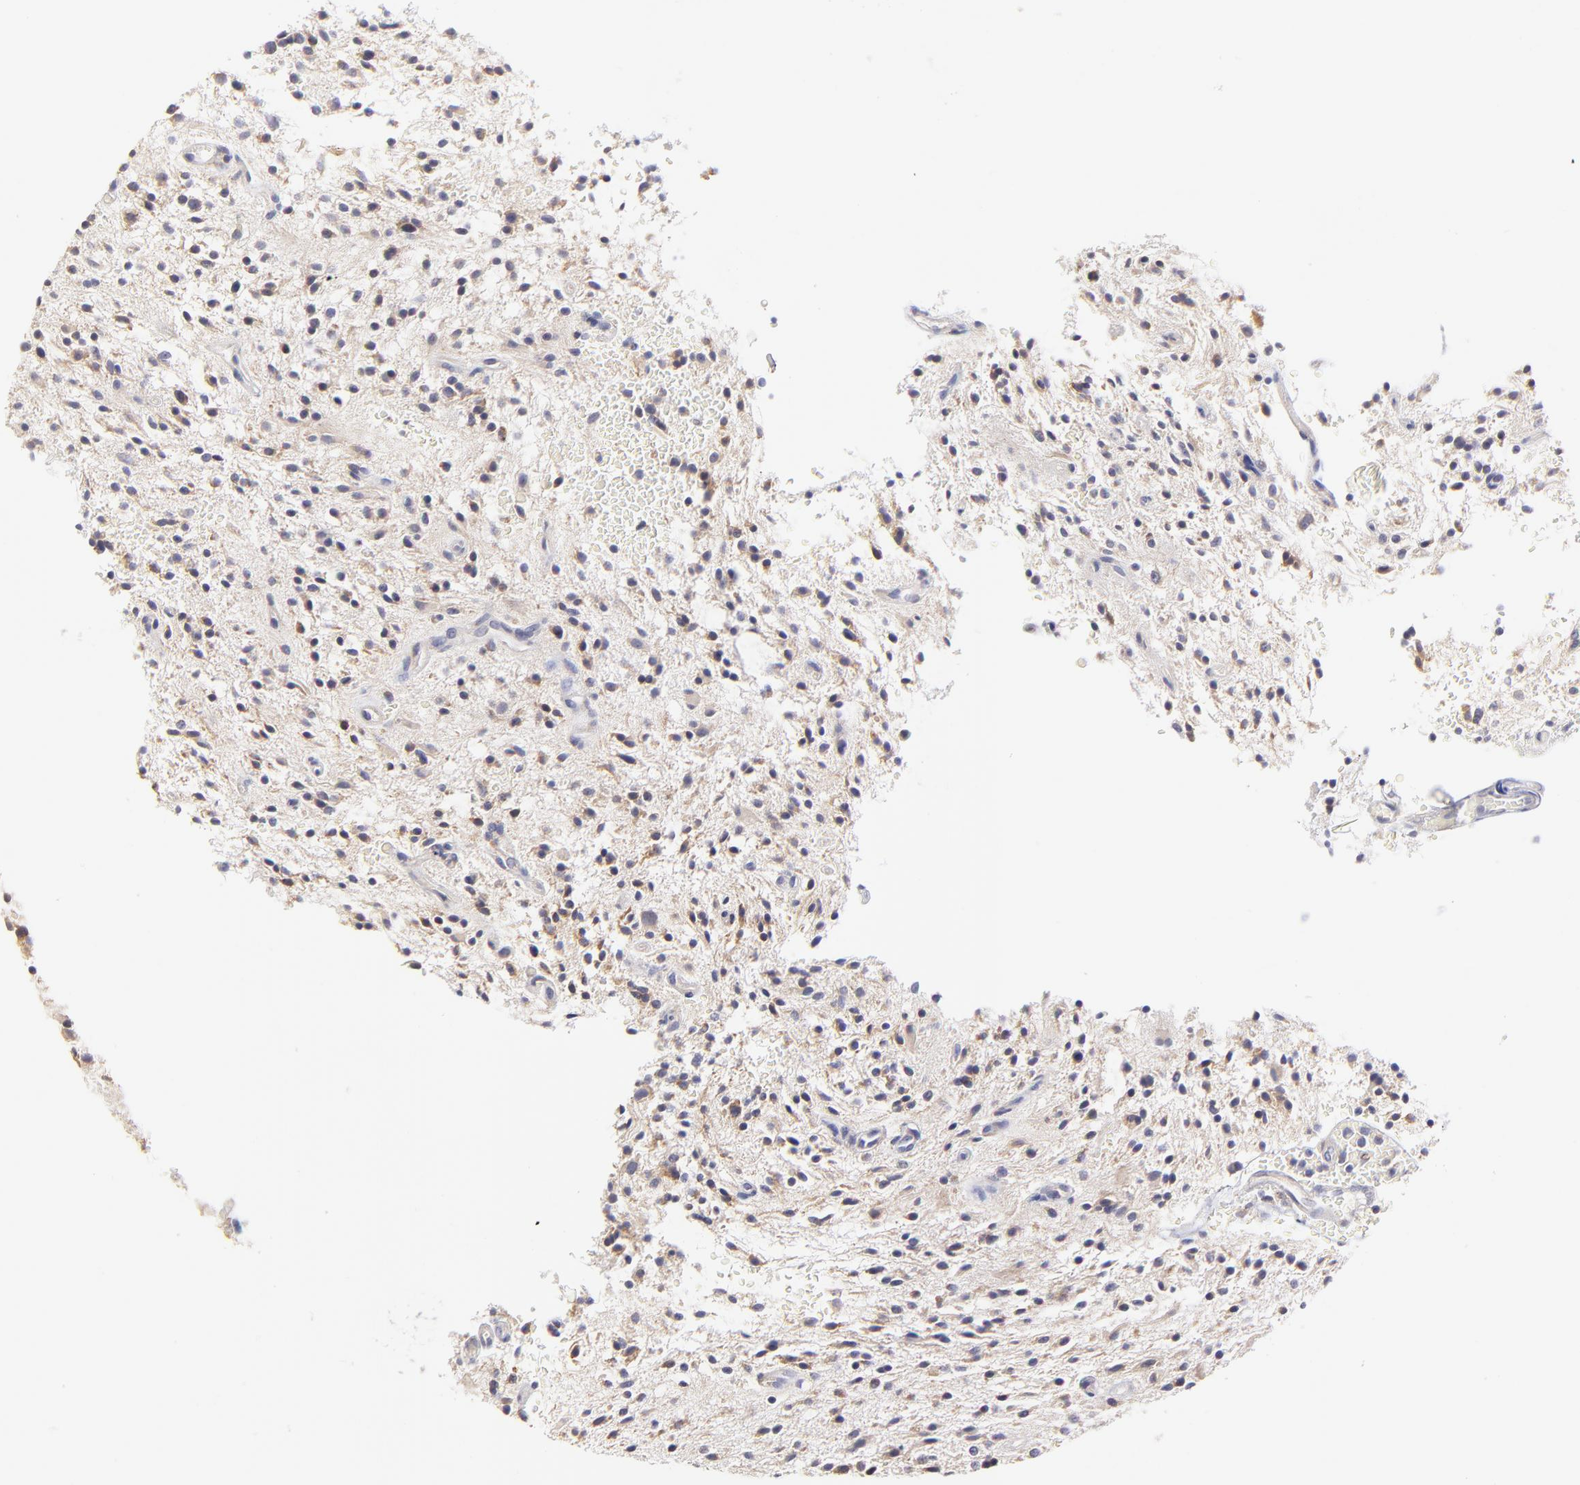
{"staining": {"intensity": "weak", "quantity": "<25%", "location": "cytoplasmic/membranous"}, "tissue": "glioma", "cell_type": "Tumor cells", "image_type": "cancer", "snomed": [{"axis": "morphology", "description": "Glioma, malignant, NOS"}, {"axis": "topography", "description": "Cerebellum"}], "caption": "Tumor cells show no significant expression in malignant glioma.", "gene": "GCSAM", "patient": {"sex": "female", "age": 10}}